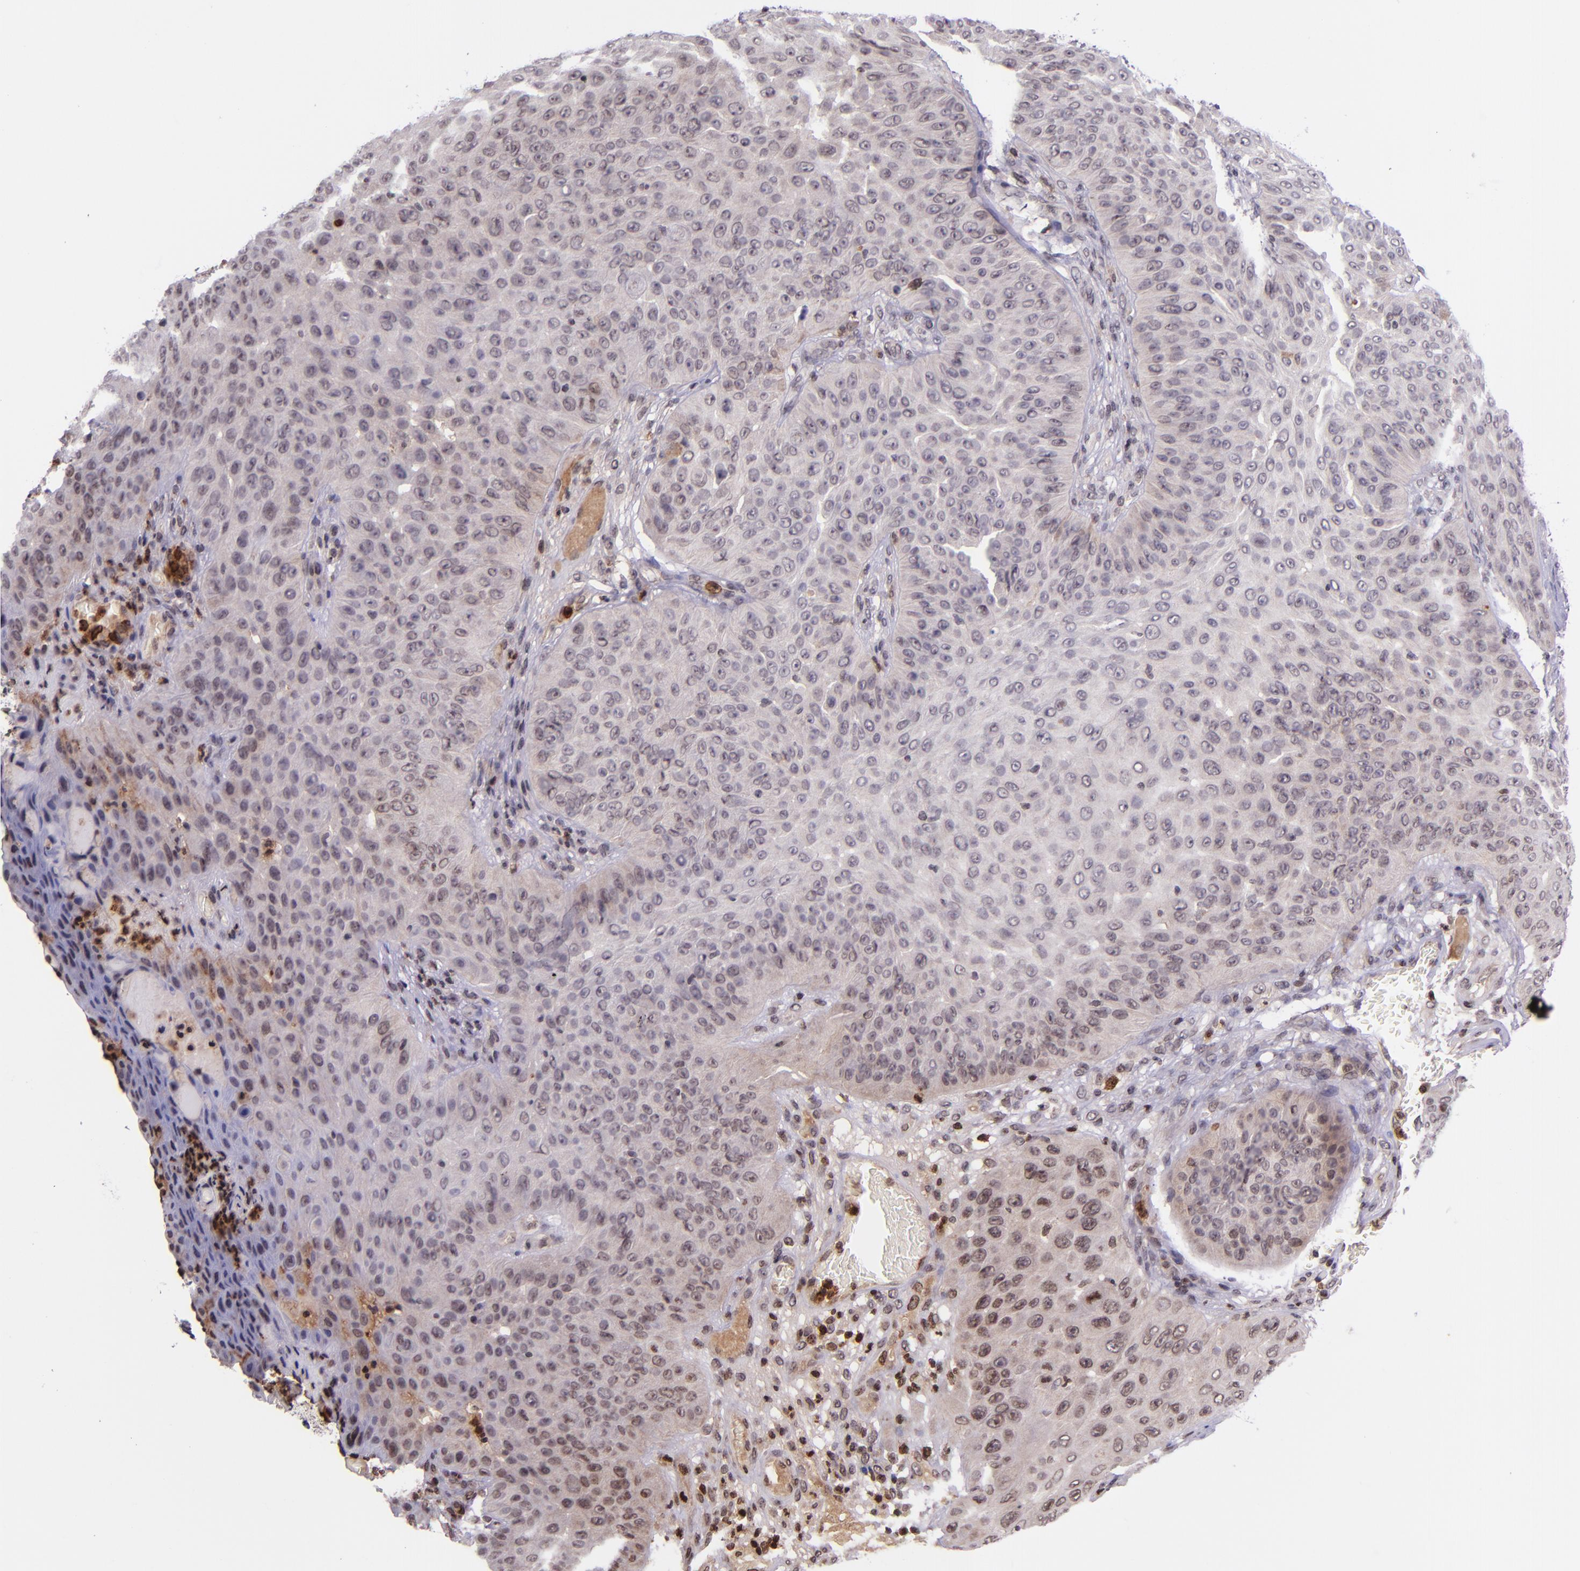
{"staining": {"intensity": "negative", "quantity": "none", "location": "none"}, "tissue": "skin cancer", "cell_type": "Tumor cells", "image_type": "cancer", "snomed": [{"axis": "morphology", "description": "Squamous cell carcinoma, NOS"}, {"axis": "topography", "description": "Skin"}], "caption": "Skin cancer (squamous cell carcinoma) stained for a protein using IHC displays no expression tumor cells.", "gene": "SELL", "patient": {"sex": "male", "age": 82}}